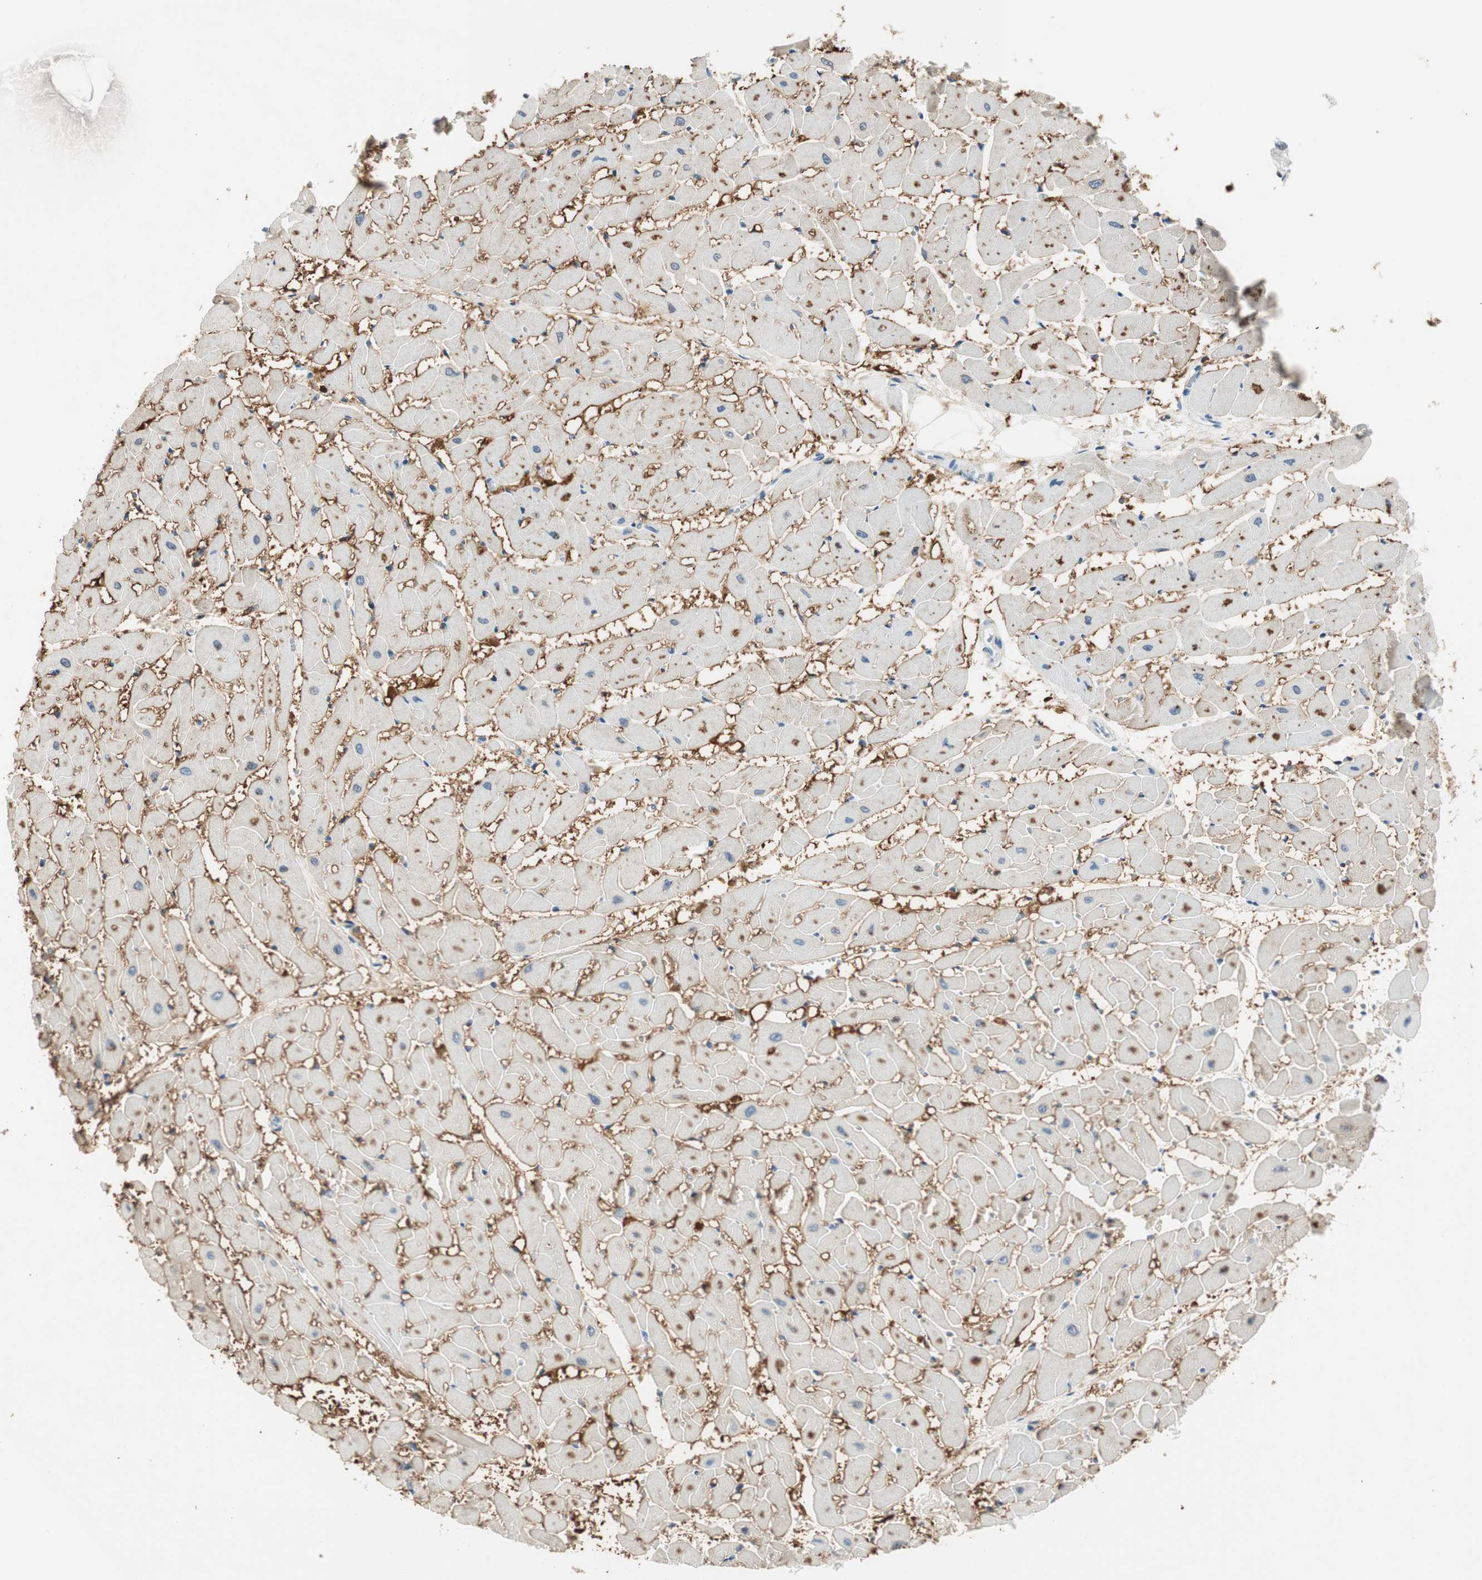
{"staining": {"intensity": "moderate", "quantity": "<25%", "location": "cytoplasmic/membranous"}, "tissue": "heart muscle", "cell_type": "Cardiomyocytes", "image_type": "normal", "snomed": [{"axis": "morphology", "description": "Normal tissue, NOS"}, {"axis": "topography", "description": "Heart"}], "caption": "IHC of benign heart muscle exhibits low levels of moderate cytoplasmic/membranous expression in approximately <25% of cardiomyocytes. (IHC, brightfield microscopy, high magnification).", "gene": "COTL1", "patient": {"sex": "female", "age": 19}}